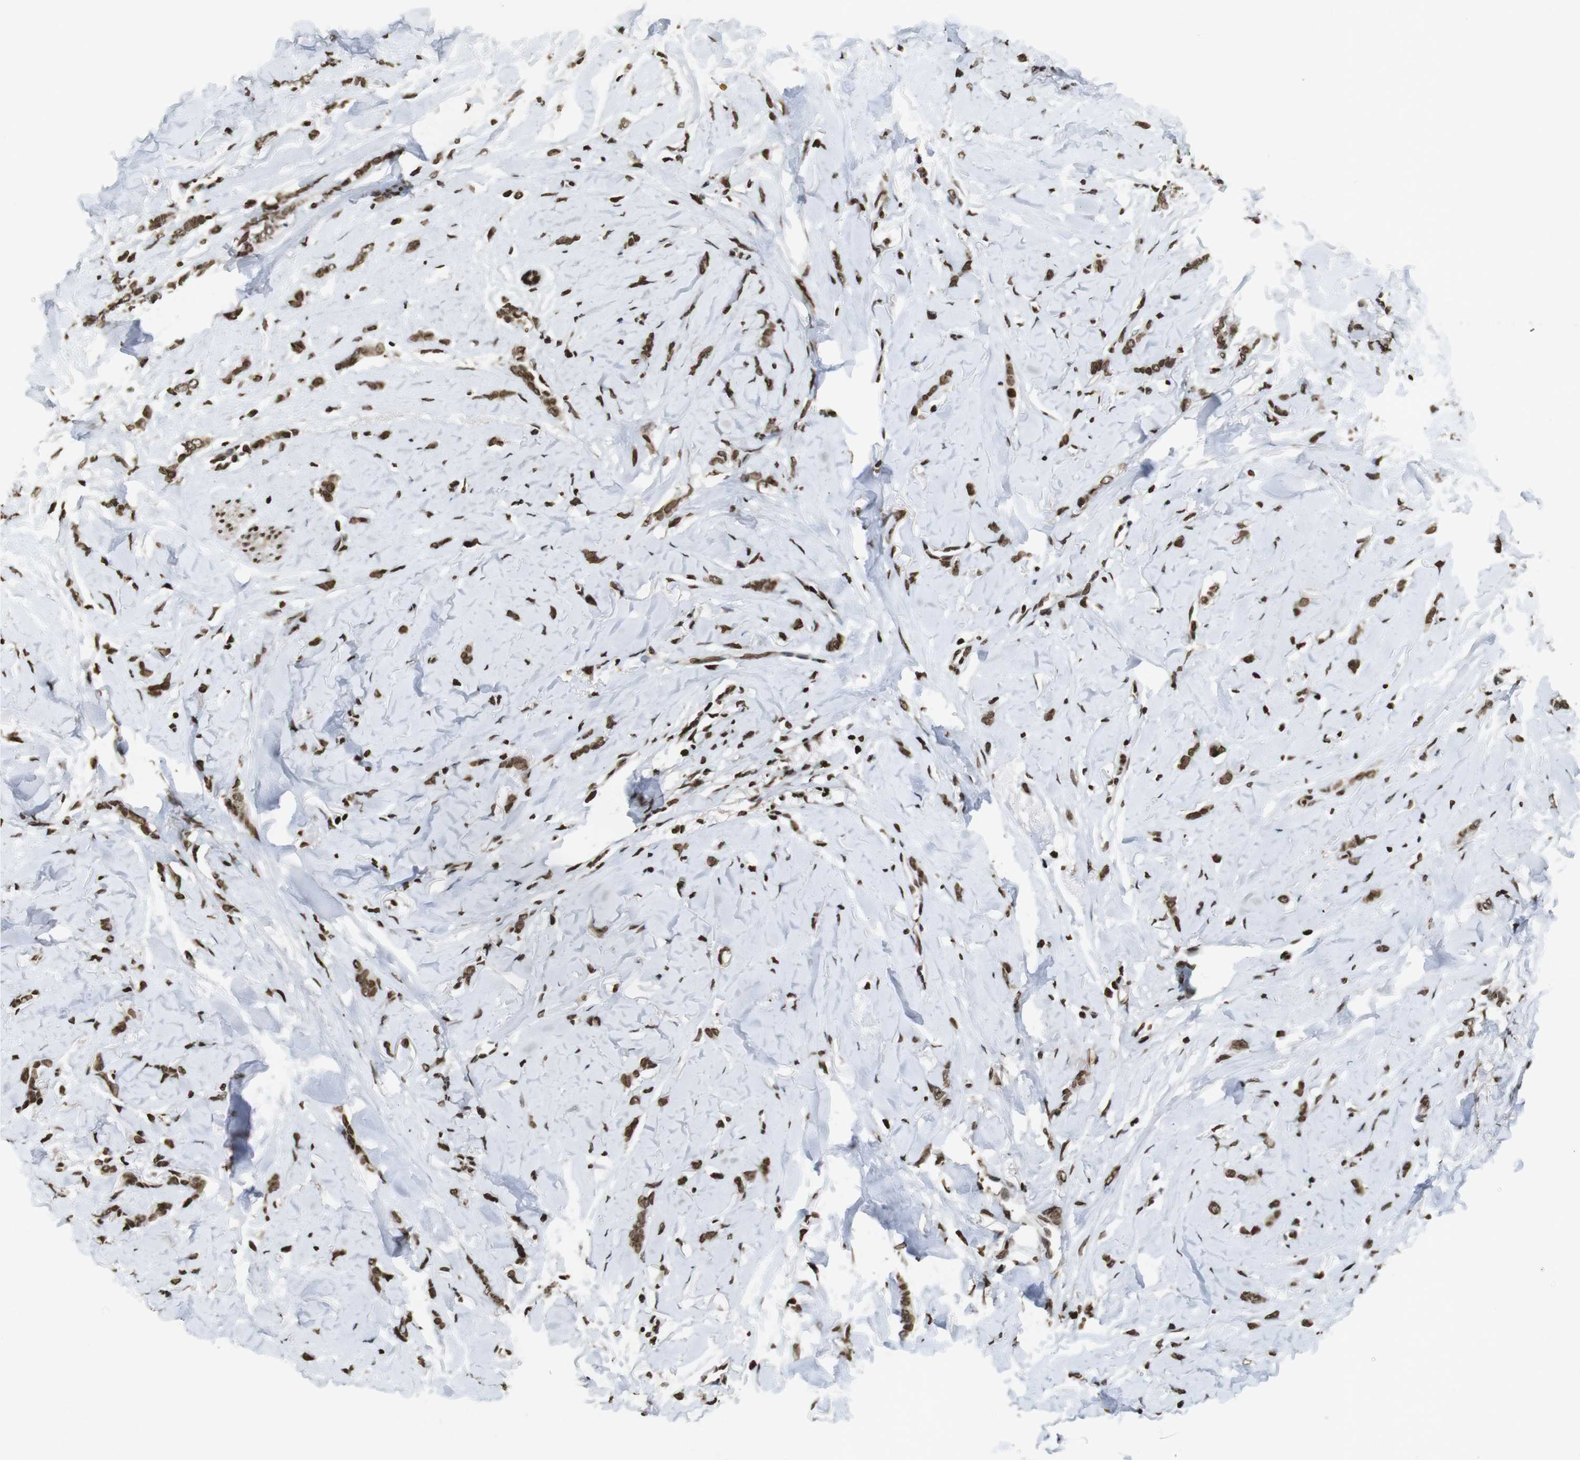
{"staining": {"intensity": "moderate", "quantity": ">75%", "location": "cytoplasmic/membranous,nuclear"}, "tissue": "breast cancer", "cell_type": "Tumor cells", "image_type": "cancer", "snomed": [{"axis": "morphology", "description": "Lobular carcinoma"}, {"axis": "topography", "description": "Skin"}, {"axis": "topography", "description": "Breast"}], "caption": "This photomicrograph demonstrates IHC staining of human breast lobular carcinoma, with medium moderate cytoplasmic/membranous and nuclear positivity in approximately >75% of tumor cells.", "gene": "FOXA3", "patient": {"sex": "female", "age": 46}}